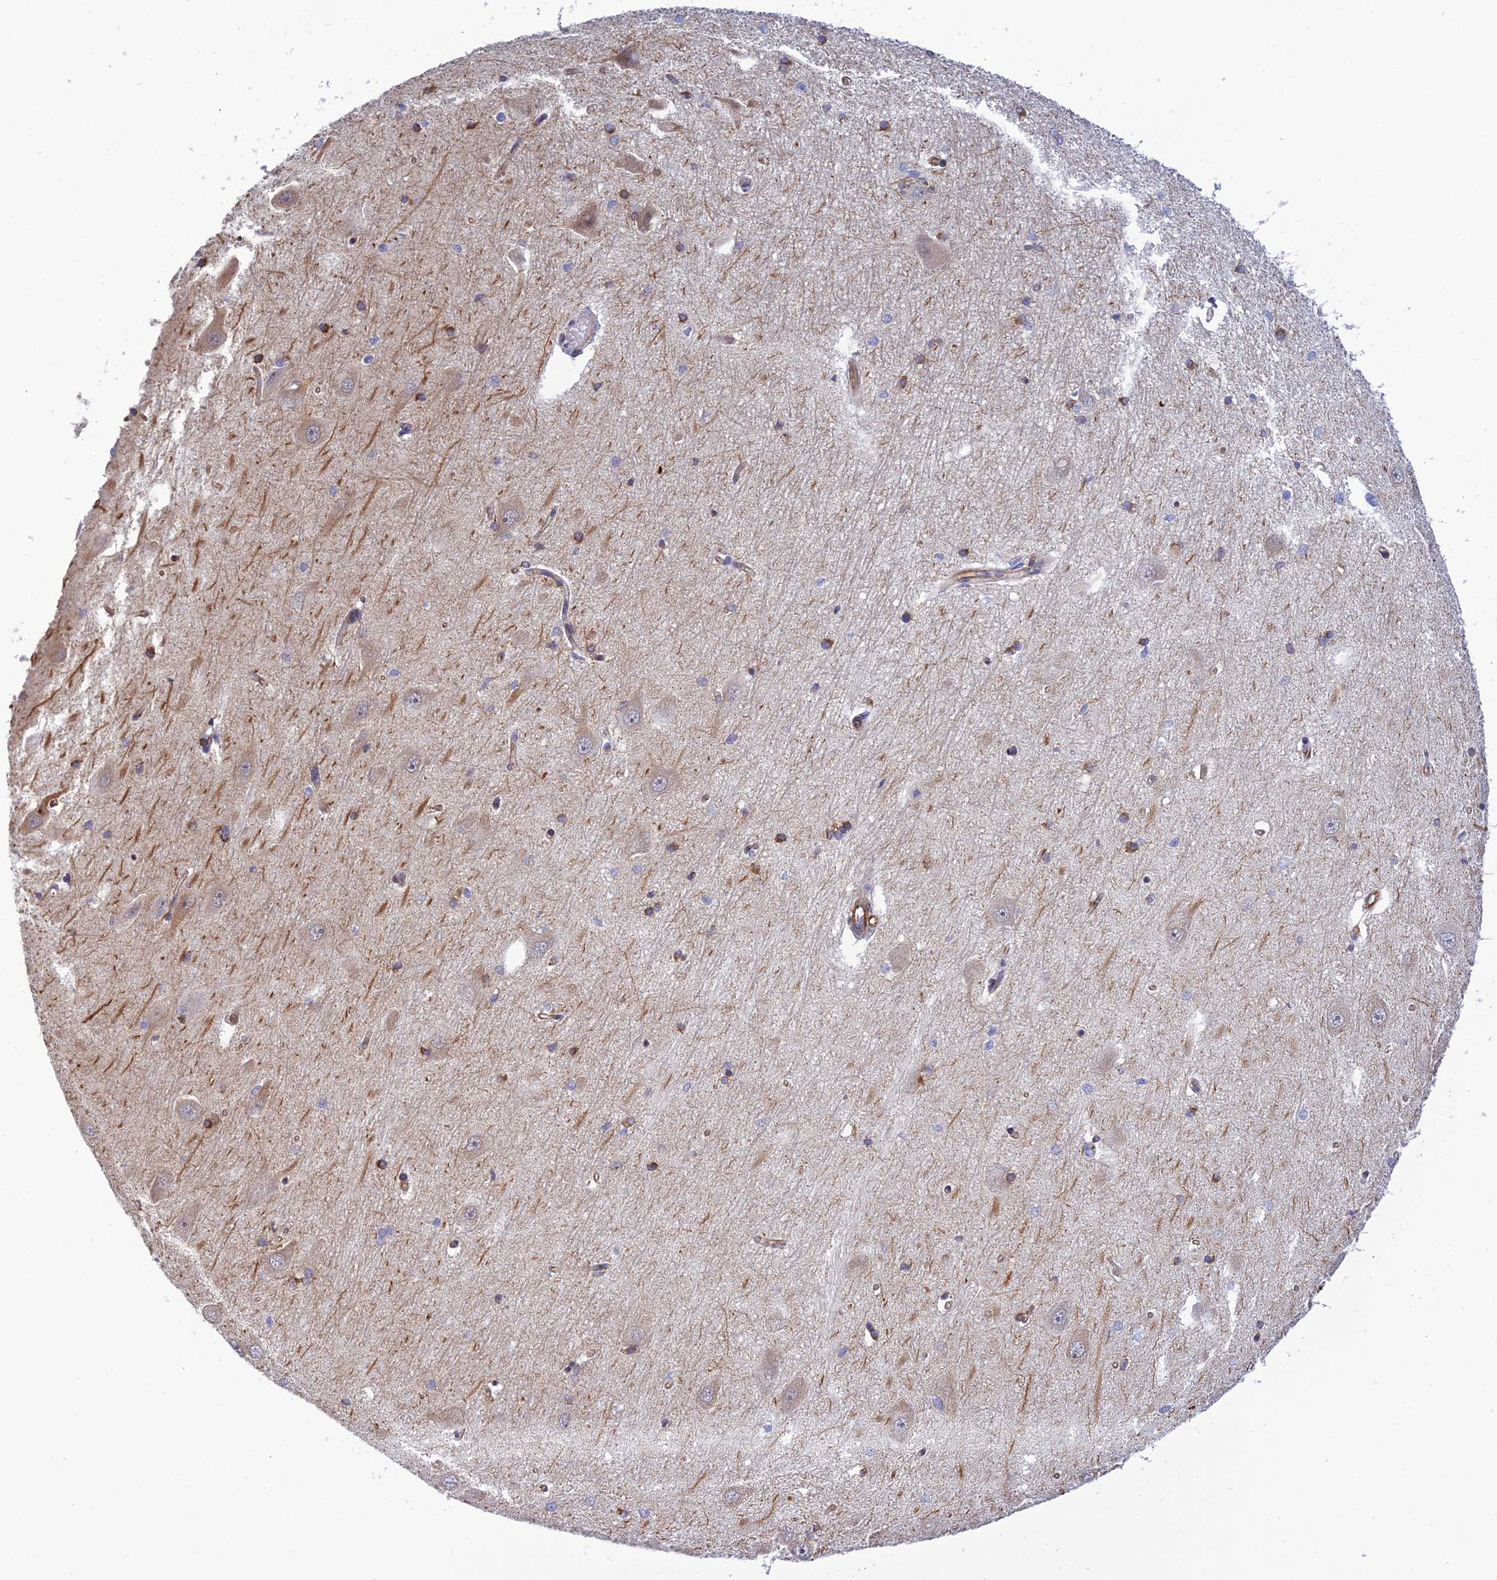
{"staining": {"intensity": "moderate", "quantity": "<25%", "location": "cytoplasmic/membranous"}, "tissue": "hippocampus", "cell_type": "Glial cells", "image_type": "normal", "snomed": [{"axis": "morphology", "description": "Normal tissue, NOS"}, {"axis": "topography", "description": "Hippocampus"}], "caption": "IHC of unremarkable hippocampus demonstrates low levels of moderate cytoplasmic/membranous expression in about <25% of glial cells. IHC stains the protein of interest in brown and the nuclei are stained blue.", "gene": "PAGR1", "patient": {"sex": "male", "age": 45}}